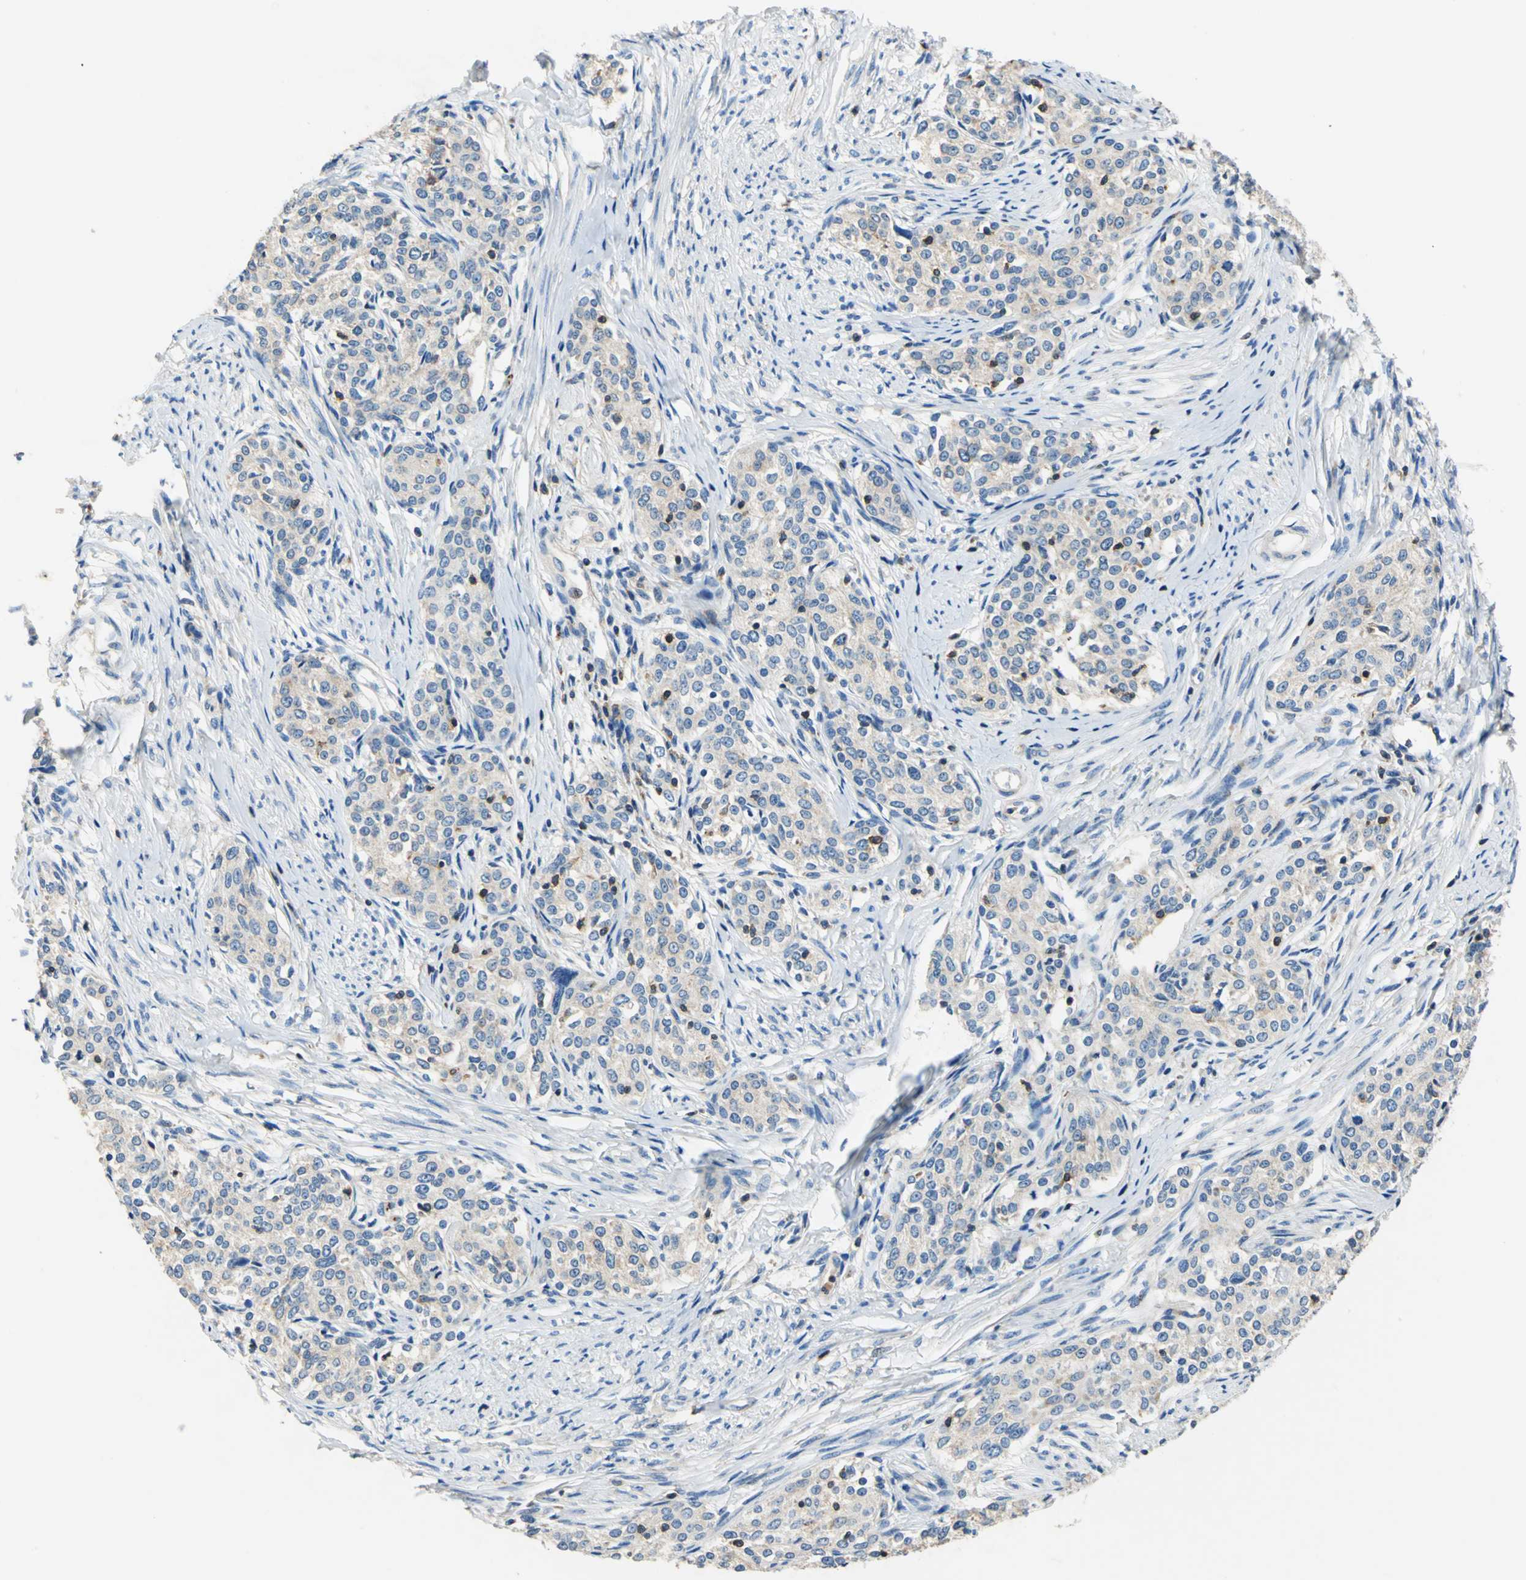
{"staining": {"intensity": "weak", "quantity": ">75%", "location": "cytoplasmic/membranous"}, "tissue": "cervical cancer", "cell_type": "Tumor cells", "image_type": "cancer", "snomed": [{"axis": "morphology", "description": "Squamous cell carcinoma, NOS"}, {"axis": "morphology", "description": "Adenocarcinoma, NOS"}, {"axis": "topography", "description": "Cervix"}], "caption": "Immunohistochemical staining of cervical cancer reveals weak cytoplasmic/membranous protein expression in approximately >75% of tumor cells.", "gene": "SEPTIN6", "patient": {"sex": "female", "age": 52}}